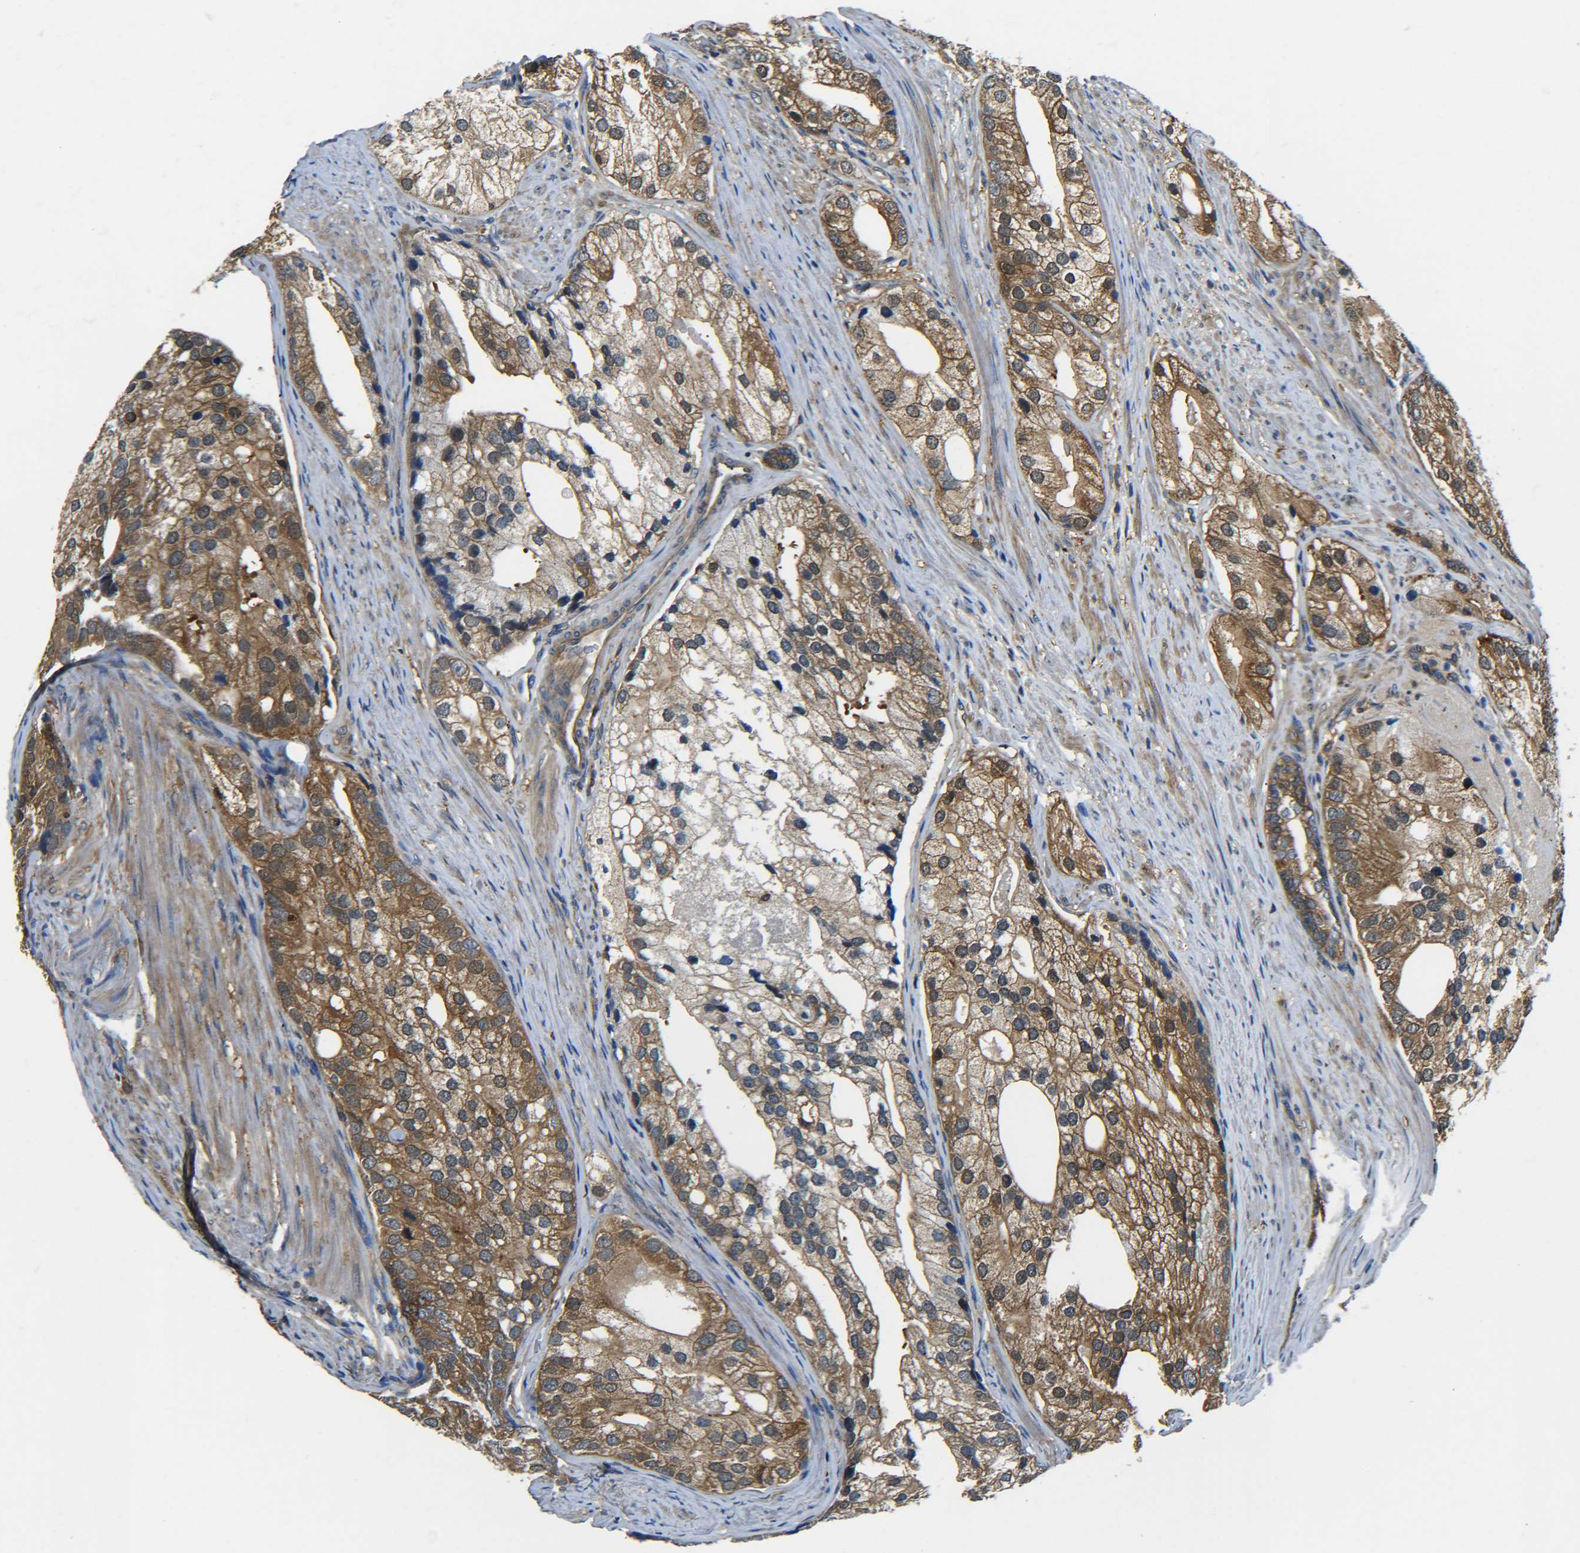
{"staining": {"intensity": "moderate", "quantity": ">75%", "location": "cytoplasmic/membranous"}, "tissue": "prostate cancer", "cell_type": "Tumor cells", "image_type": "cancer", "snomed": [{"axis": "morphology", "description": "Adenocarcinoma, Low grade"}, {"axis": "topography", "description": "Prostate"}], "caption": "Adenocarcinoma (low-grade) (prostate) tissue reveals moderate cytoplasmic/membranous positivity in approximately >75% of tumor cells, visualized by immunohistochemistry.", "gene": "PREB", "patient": {"sex": "male", "age": 69}}